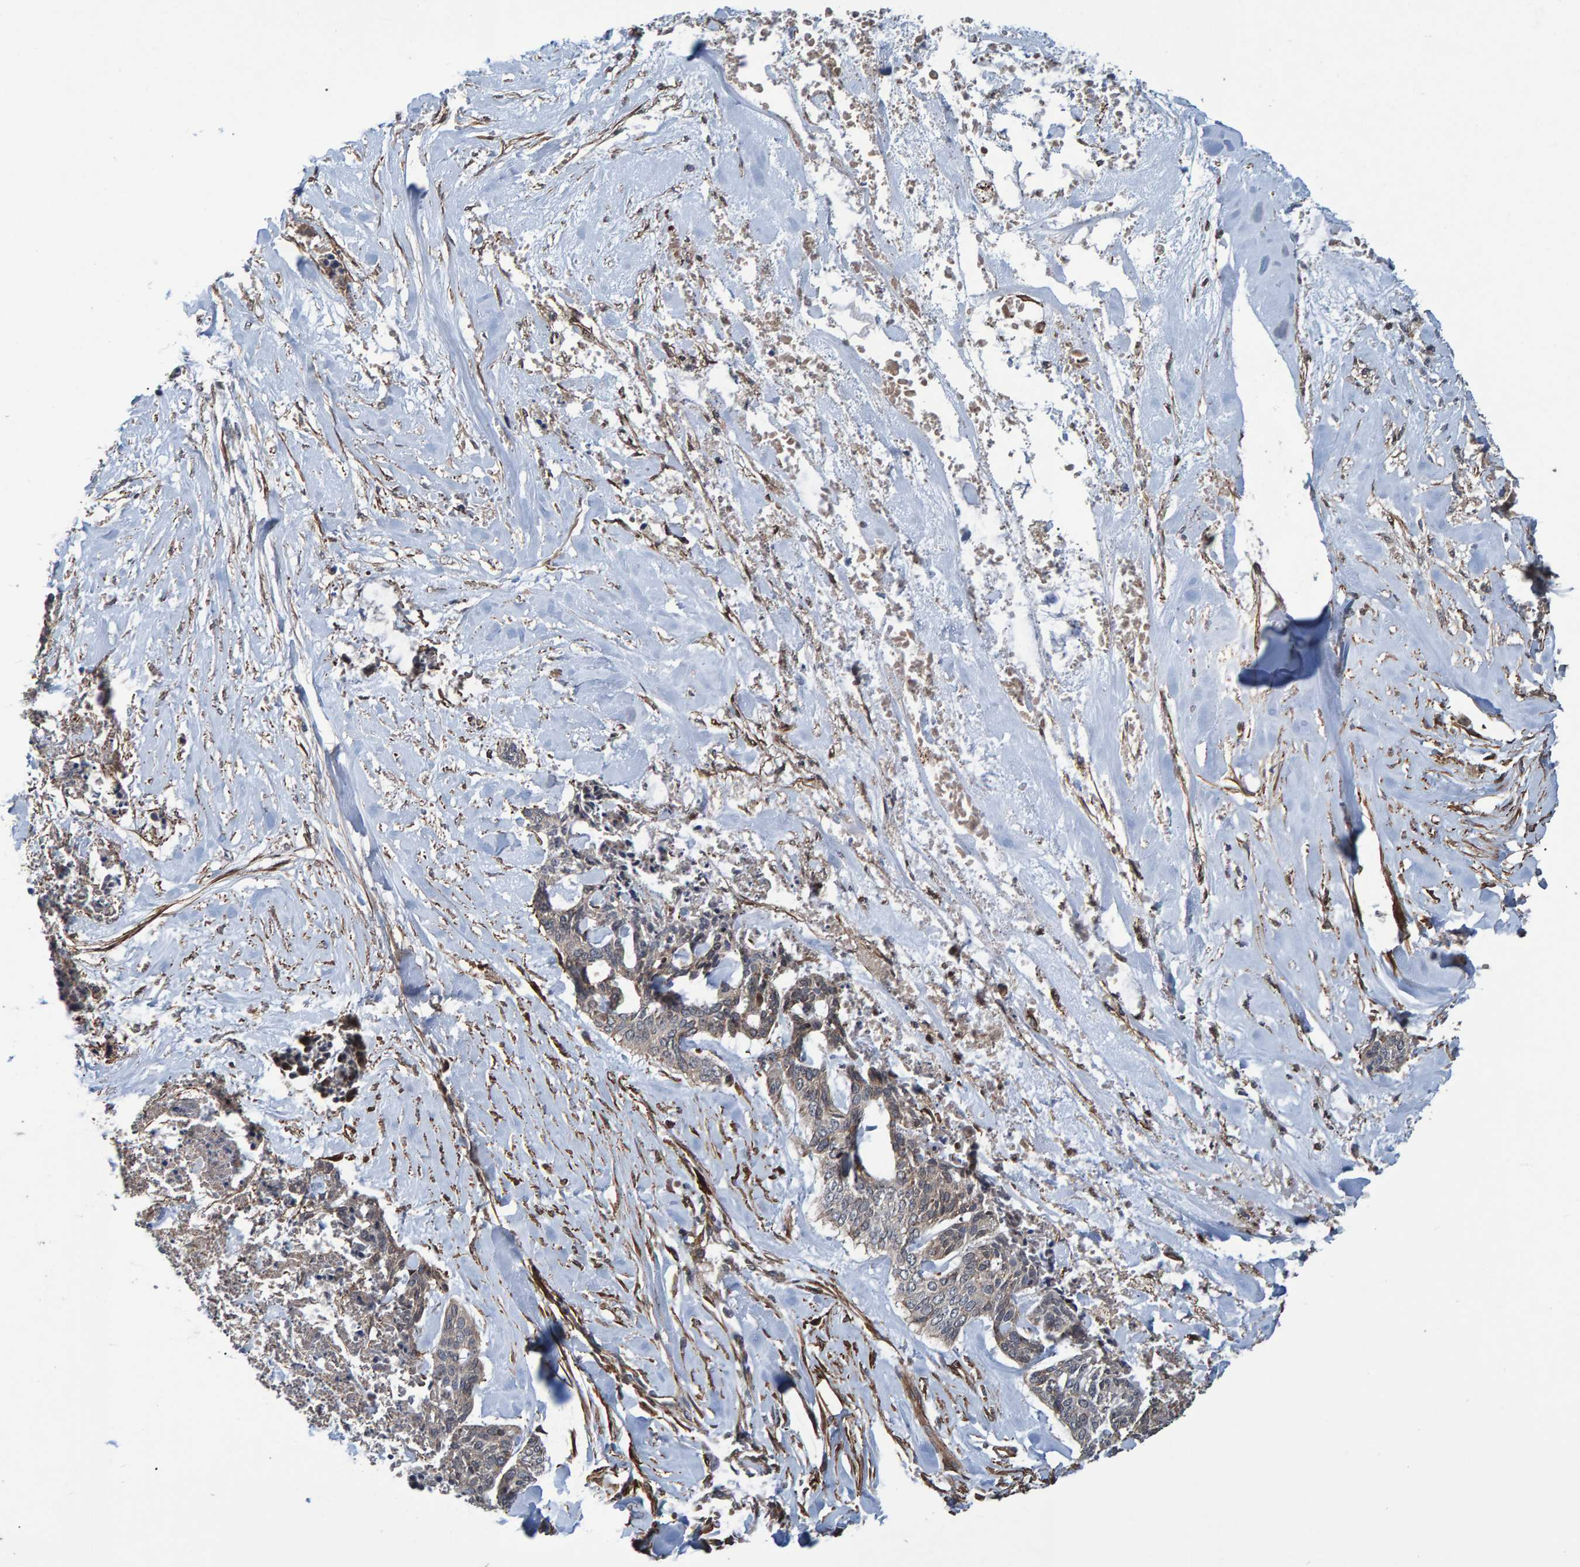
{"staining": {"intensity": "negative", "quantity": "none", "location": "none"}, "tissue": "skin cancer", "cell_type": "Tumor cells", "image_type": "cancer", "snomed": [{"axis": "morphology", "description": "Basal cell carcinoma"}, {"axis": "topography", "description": "Skin"}], "caption": "Histopathology image shows no significant protein staining in tumor cells of skin cancer (basal cell carcinoma). (DAB (3,3'-diaminobenzidine) immunohistochemistry, high magnification).", "gene": "SLIT2", "patient": {"sex": "female", "age": 64}}